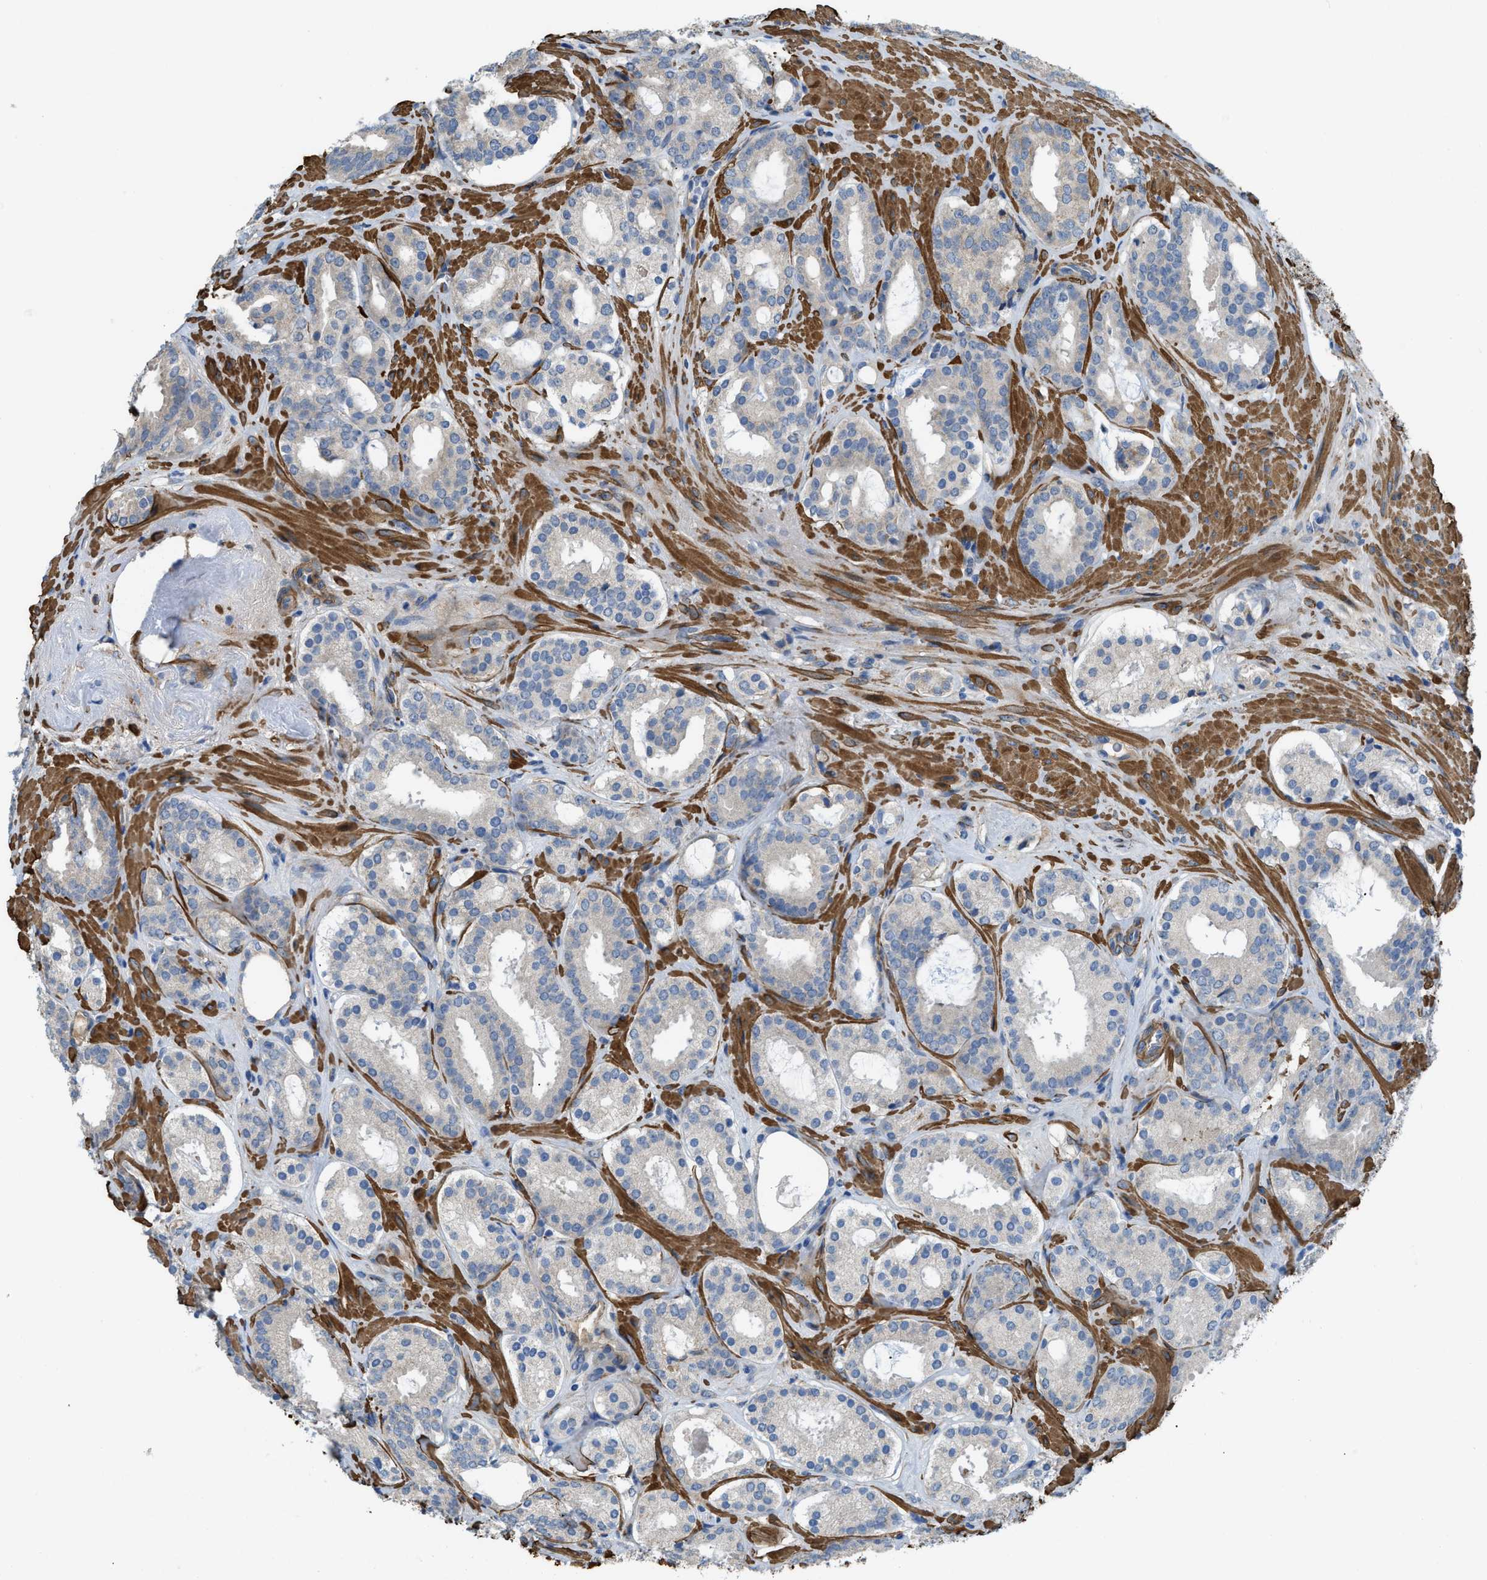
{"staining": {"intensity": "weak", "quantity": "<25%", "location": "cytoplasmic/membranous"}, "tissue": "prostate cancer", "cell_type": "Tumor cells", "image_type": "cancer", "snomed": [{"axis": "morphology", "description": "Adenocarcinoma, Low grade"}, {"axis": "topography", "description": "Prostate"}], "caption": "This is a micrograph of immunohistochemistry (IHC) staining of prostate adenocarcinoma (low-grade), which shows no positivity in tumor cells.", "gene": "BMPR1A", "patient": {"sex": "male", "age": 69}}